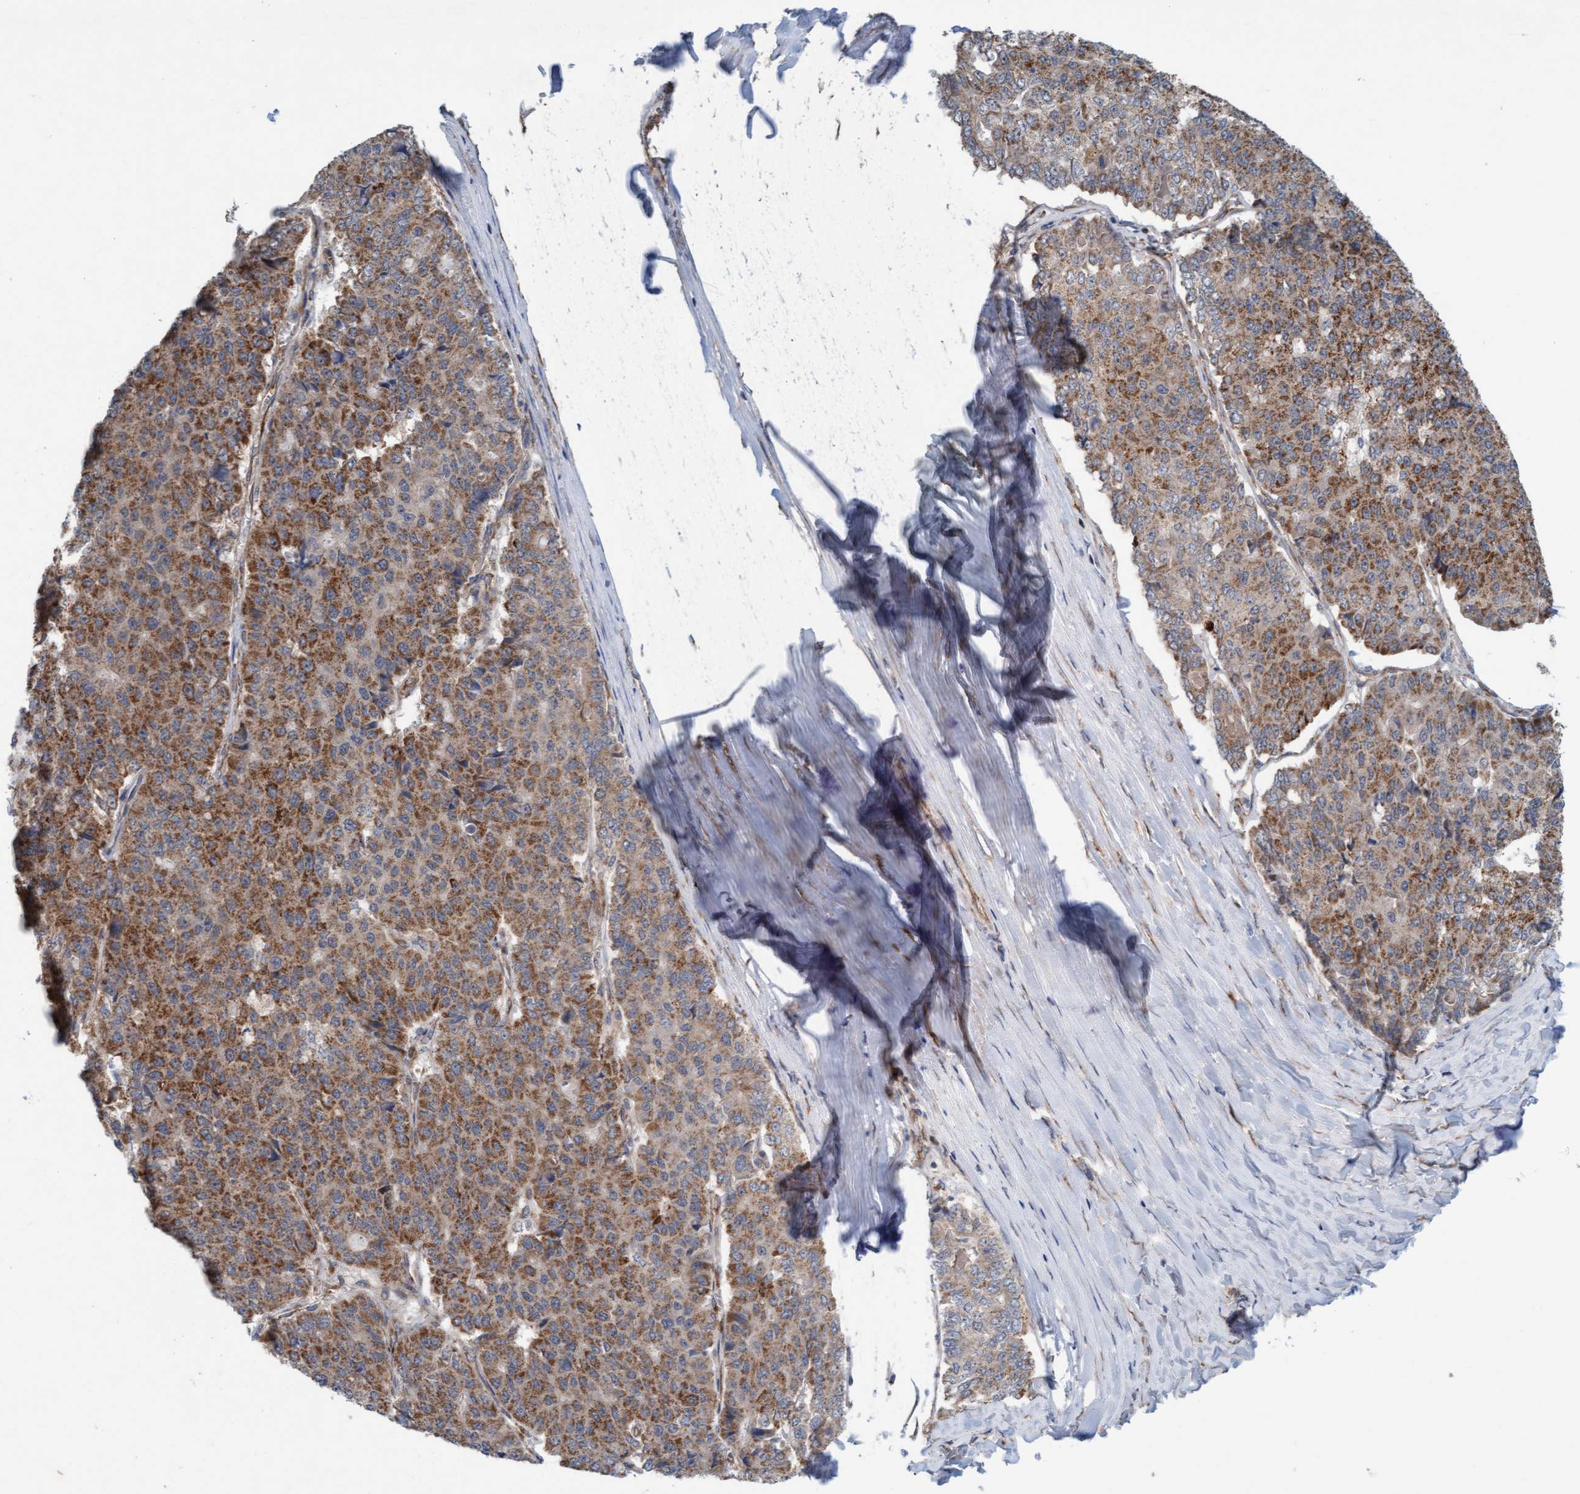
{"staining": {"intensity": "moderate", "quantity": ">75%", "location": "cytoplasmic/membranous"}, "tissue": "pancreatic cancer", "cell_type": "Tumor cells", "image_type": "cancer", "snomed": [{"axis": "morphology", "description": "Adenocarcinoma, NOS"}, {"axis": "topography", "description": "Pancreas"}], "caption": "This histopathology image displays adenocarcinoma (pancreatic) stained with immunohistochemistry (IHC) to label a protein in brown. The cytoplasmic/membranous of tumor cells show moderate positivity for the protein. Nuclei are counter-stained blue.", "gene": "ZNF566", "patient": {"sex": "male", "age": 50}}